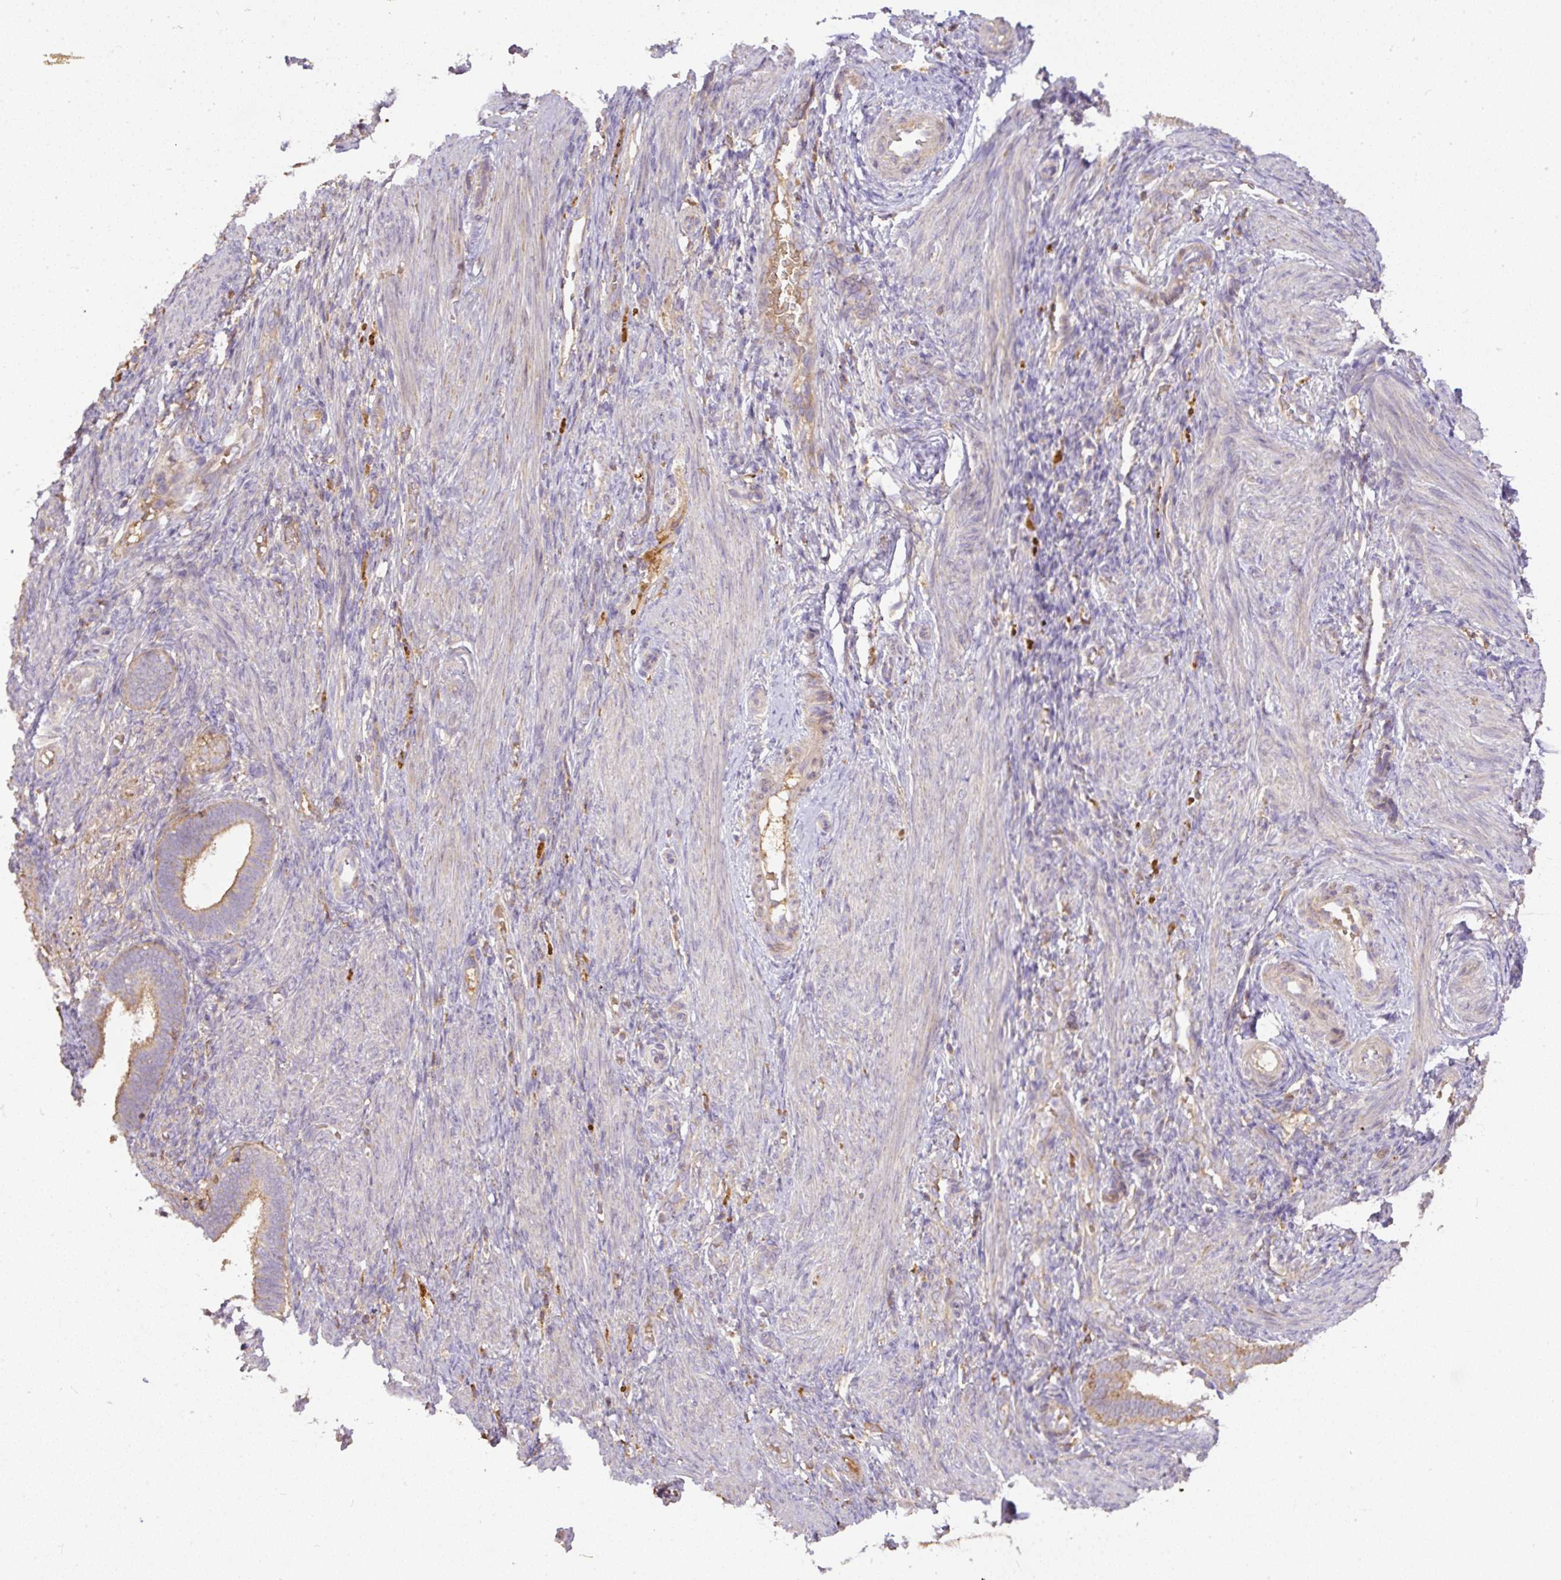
{"staining": {"intensity": "weak", "quantity": "25%-75%", "location": "cytoplasmic/membranous"}, "tissue": "endometrium", "cell_type": "Cells in endometrial stroma", "image_type": "normal", "snomed": [{"axis": "morphology", "description": "Normal tissue, NOS"}, {"axis": "topography", "description": "Endometrium"}], "caption": "A brown stain shows weak cytoplasmic/membranous staining of a protein in cells in endometrial stroma of unremarkable human endometrium.", "gene": "DAPK1", "patient": {"sex": "female", "age": 34}}